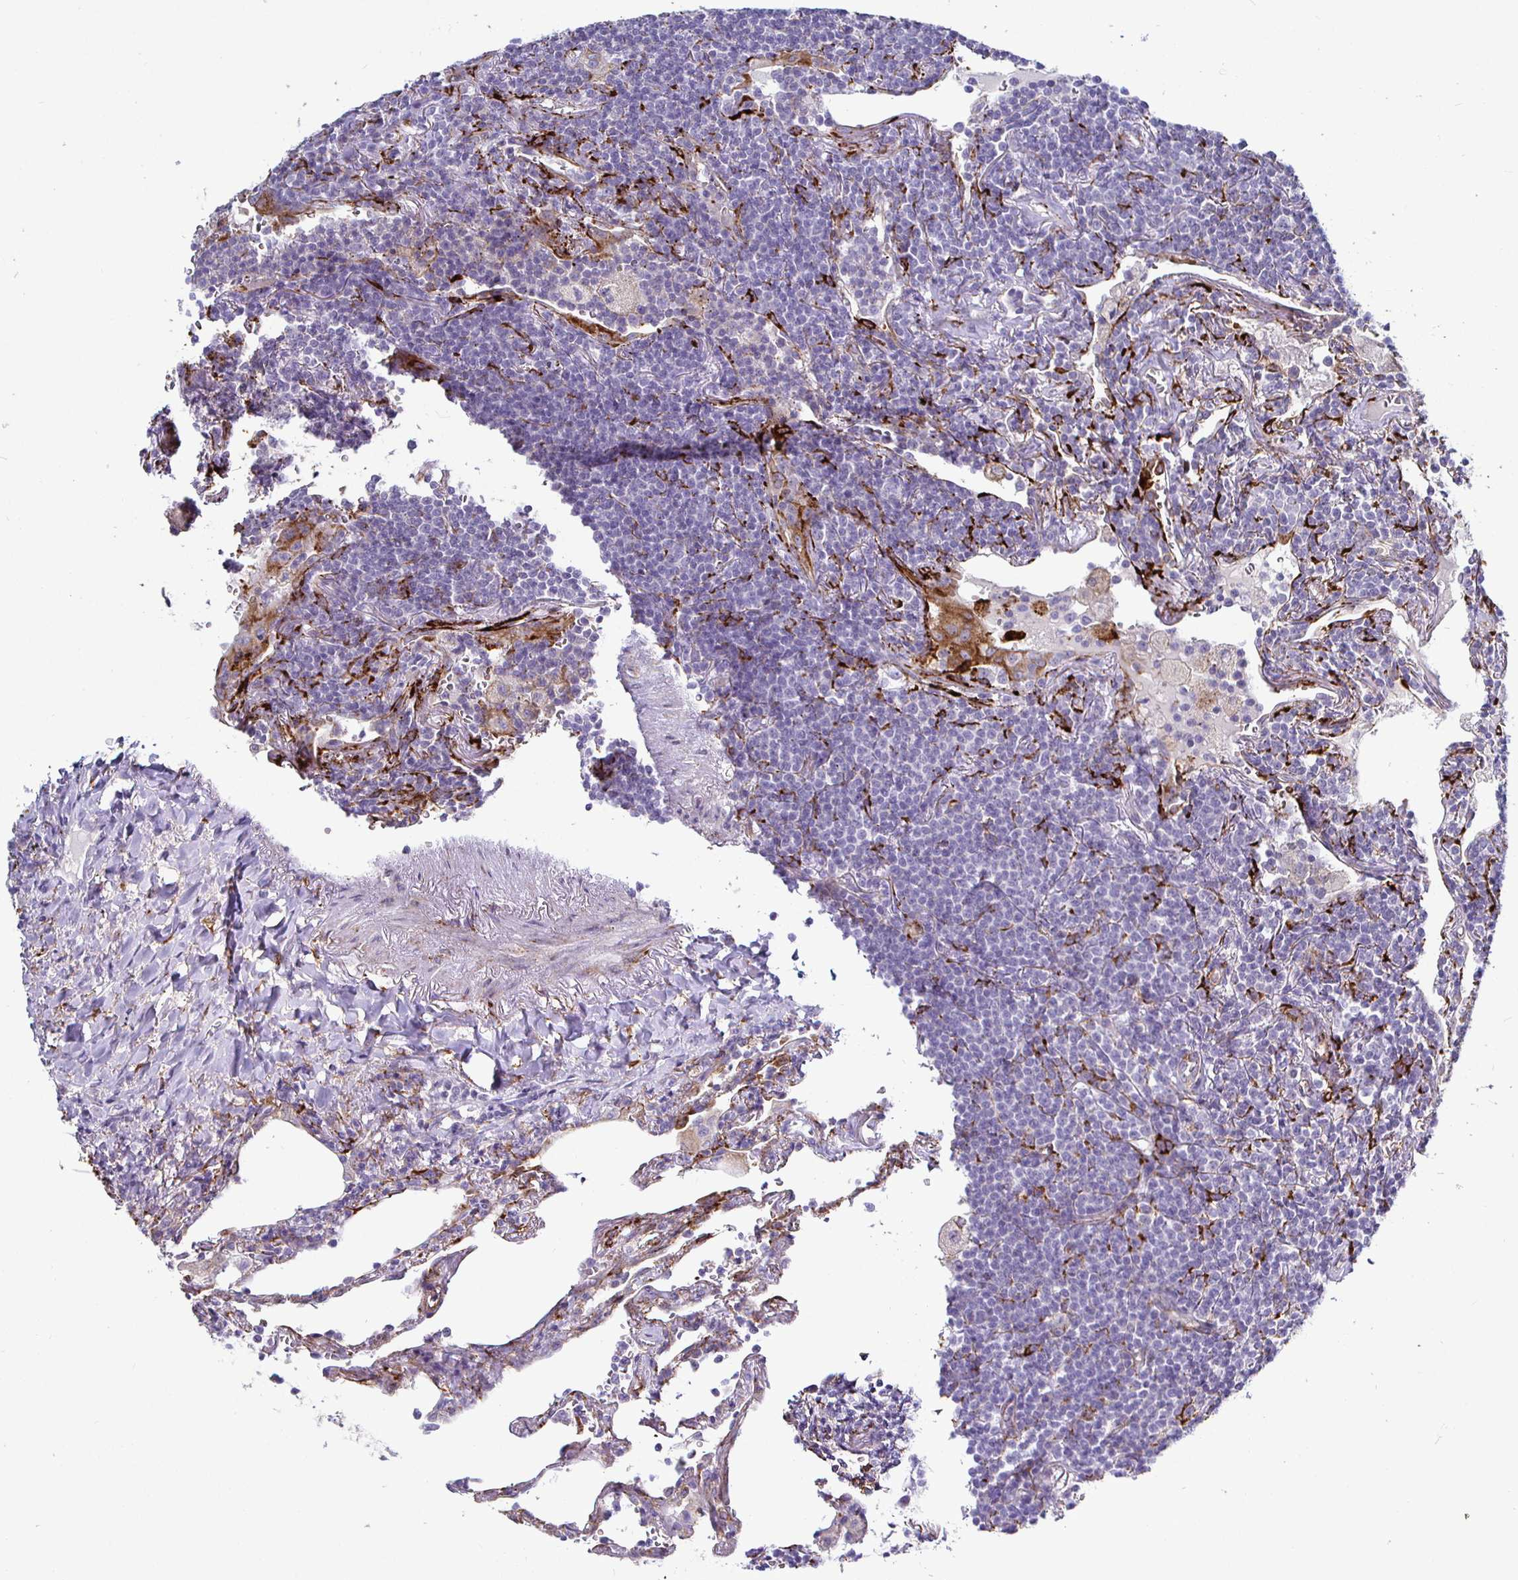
{"staining": {"intensity": "negative", "quantity": "none", "location": "none"}, "tissue": "lymphoma", "cell_type": "Tumor cells", "image_type": "cancer", "snomed": [{"axis": "morphology", "description": "Malignant lymphoma, non-Hodgkin's type, Low grade"}, {"axis": "topography", "description": "Lung"}], "caption": "An IHC photomicrograph of low-grade malignant lymphoma, non-Hodgkin's type is shown. There is no staining in tumor cells of low-grade malignant lymphoma, non-Hodgkin's type. (DAB IHC, high magnification).", "gene": "P4HA2", "patient": {"sex": "female", "age": 71}}